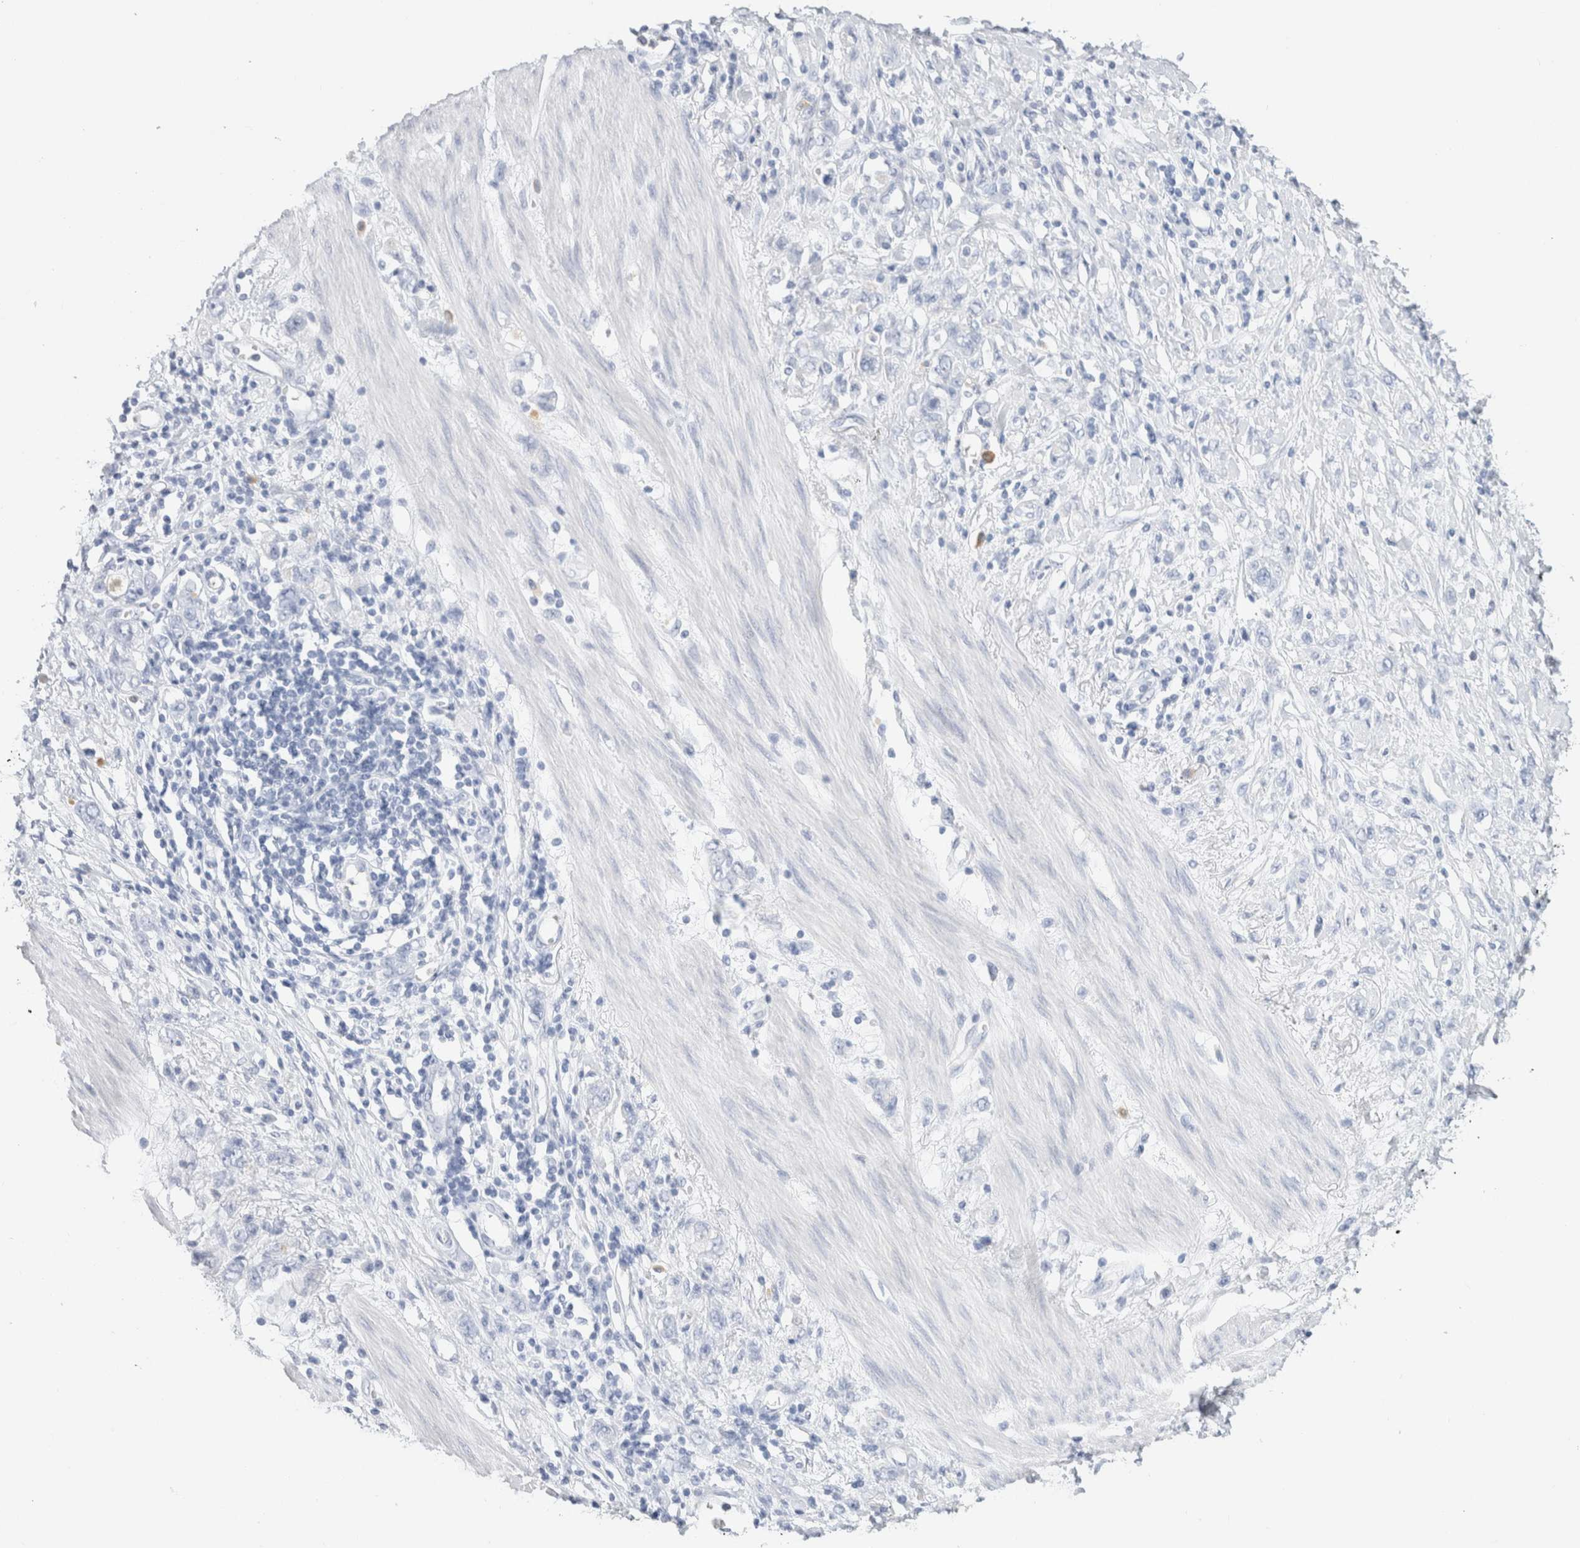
{"staining": {"intensity": "negative", "quantity": "none", "location": "none"}, "tissue": "stomach cancer", "cell_type": "Tumor cells", "image_type": "cancer", "snomed": [{"axis": "morphology", "description": "Adenocarcinoma, NOS"}, {"axis": "topography", "description": "Stomach"}], "caption": "Immunohistochemistry (IHC) of human adenocarcinoma (stomach) reveals no expression in tumor cells.", "gene": "ARG1", "patient": {"sex": "female", "age": 76}}